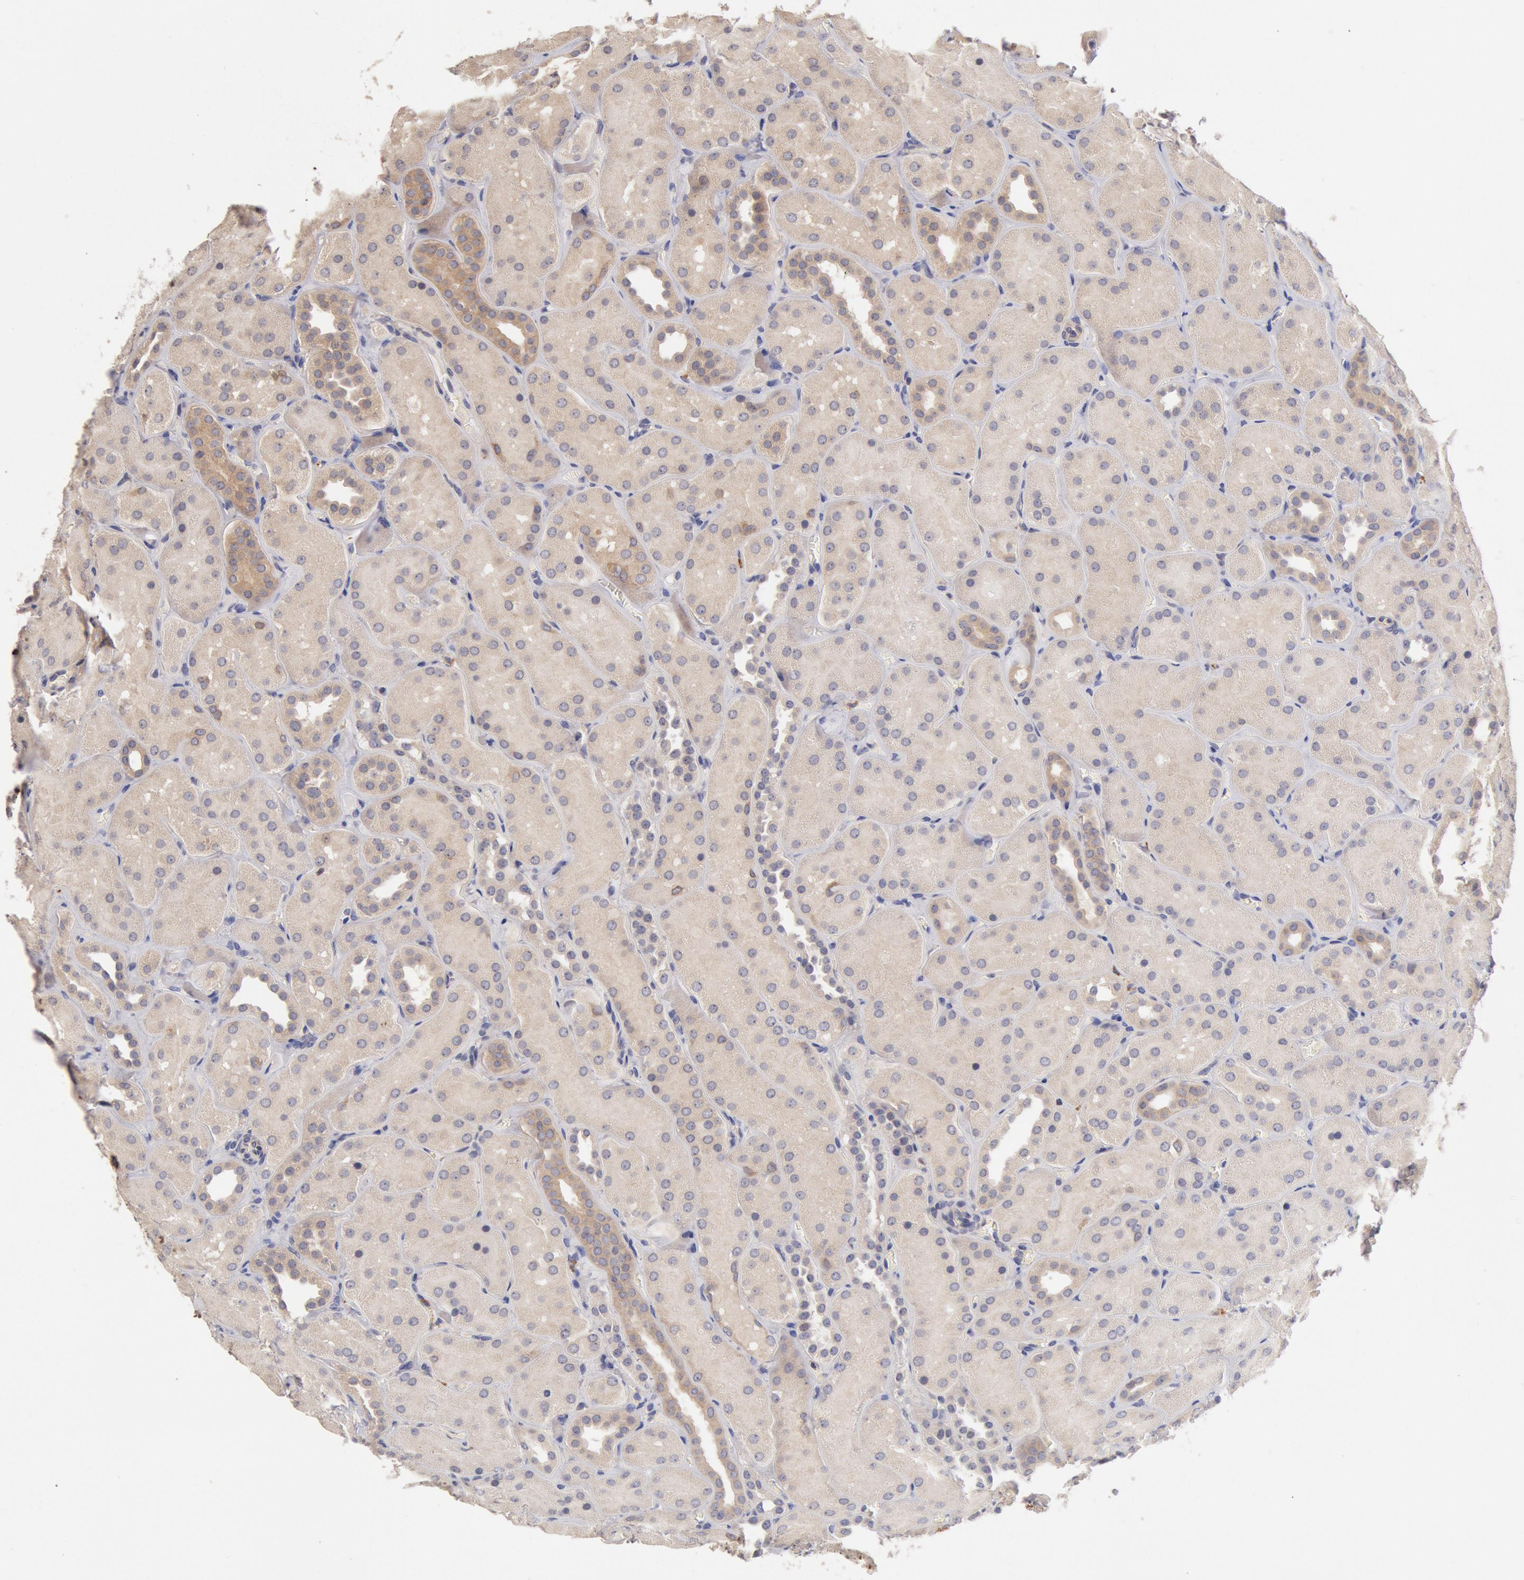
{"staining": {"intensity": "weak", "quantity": "<25%", "location": "cytoplasmic/membranous"}, "tissue": "kidney", "cell_type": "Cells in glomeruli", "image_type": "normal", "snomed": [{"axis": "morphology", "description": "Normal tissue, NOS"}, {"axis": "topography", "description": "Kidney"}], "caption": "A high-resolution micrograph shows immunohistochemistry staining of benign kidney, which demonstrates no significant positivity in cells in glomeruli.", "gene": "TMED8", "patient": {"sex": "male", "age": 28}}